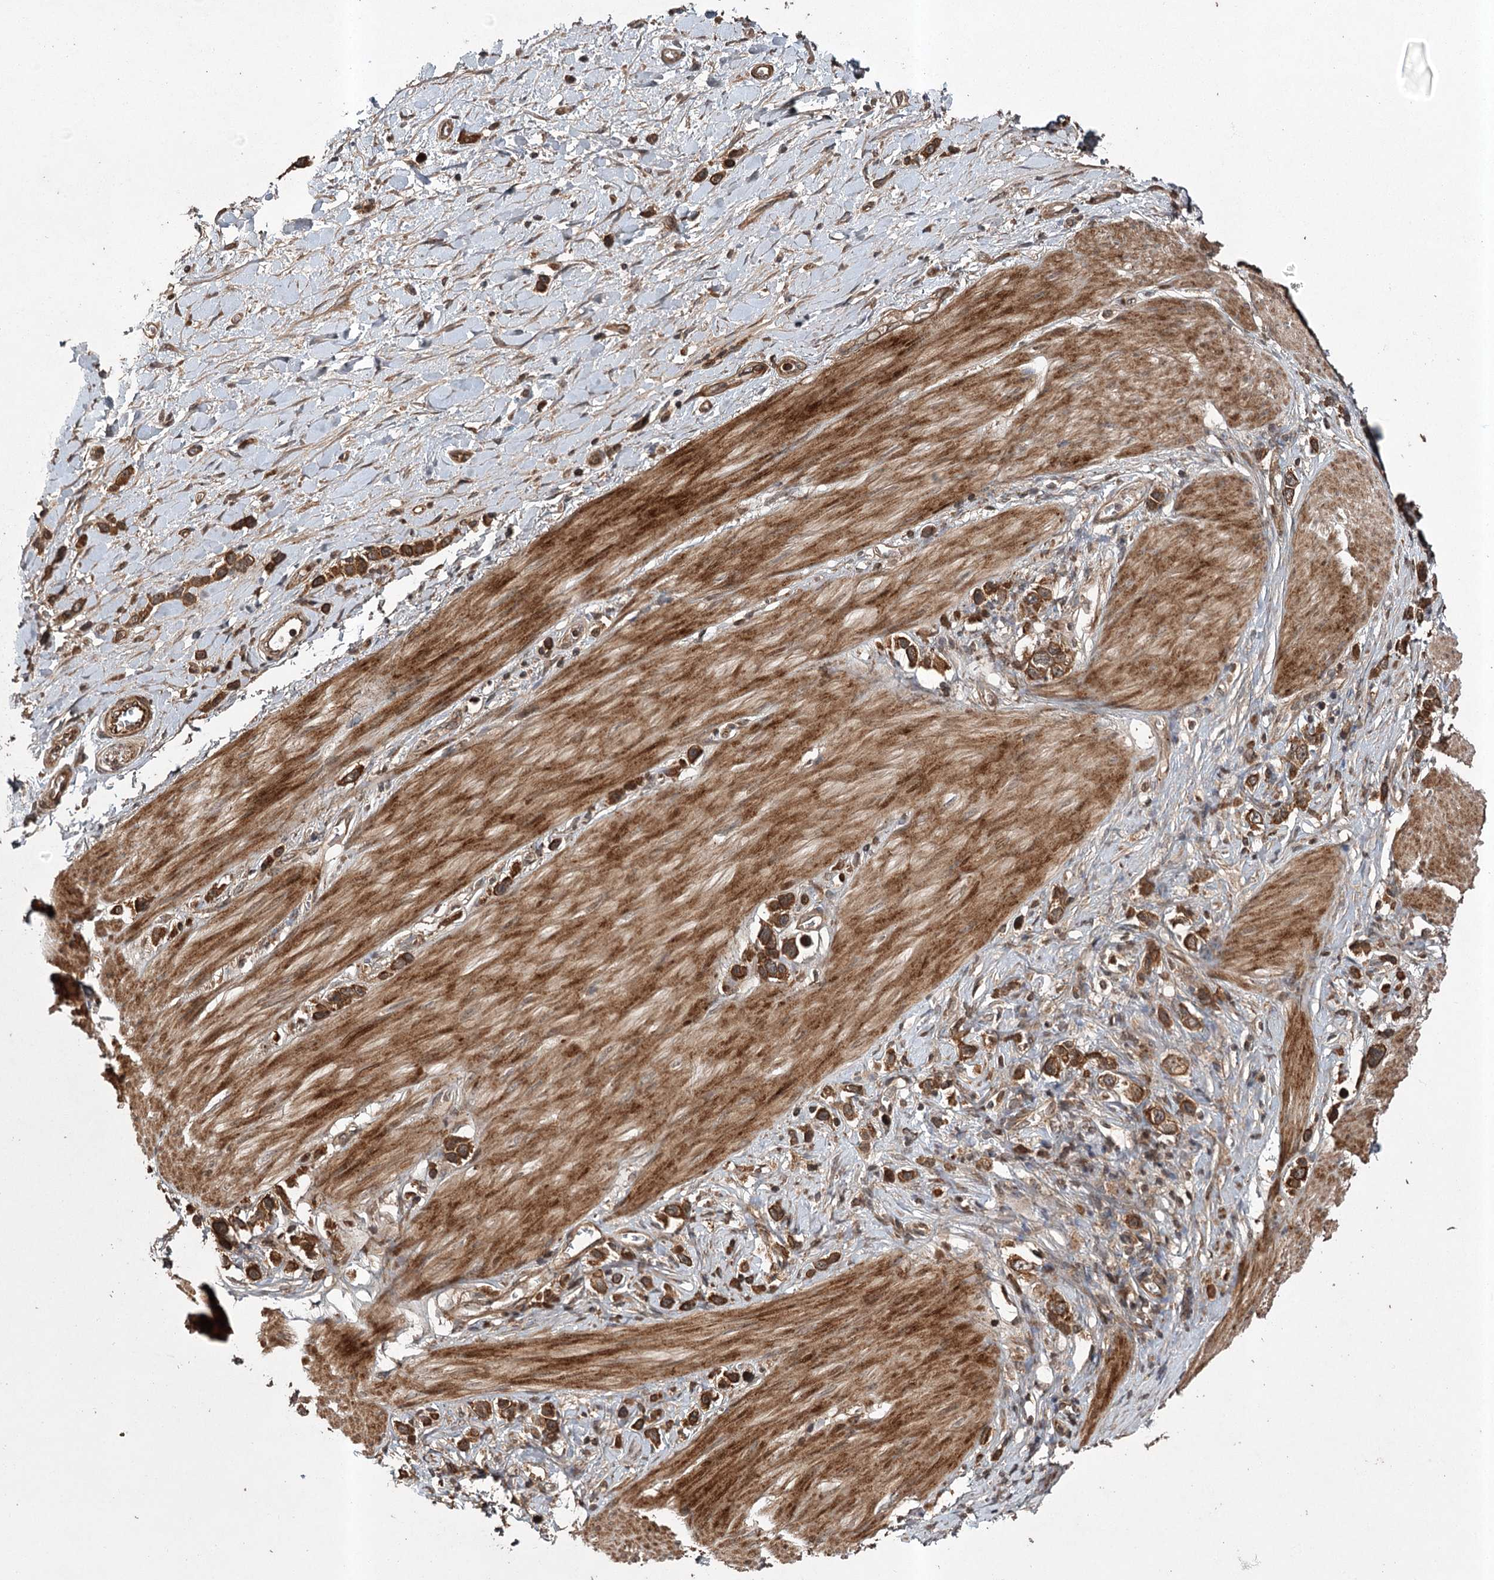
{"staining": {"intensity": "strong", "quantity": ">75%", "location": "cytoplasmic/membranous"}, "tissue": "stomach cancer", "cell_type": "Tumor cells", "image_type": "cancer", "snomed": [{"axis": "morphology", "description": "Normal tissue, NOS"}, {"axis": "morphology", "description": "Adenocarcinoma, NOS"}, {"axis": "topography", "description": "Stomach, upper"}, {"axis": "topography", "description": "Stomach"}], "caption": "A histopathology image showing strong cytoplasmic/membranous positivity in about >75% of tumor cells in stomach cancer (adenocarcinoma), as visualized by brown immunohistochemical staining.", "gene": "RPAP3", "patient": {"sex": "female", "age": 65}}